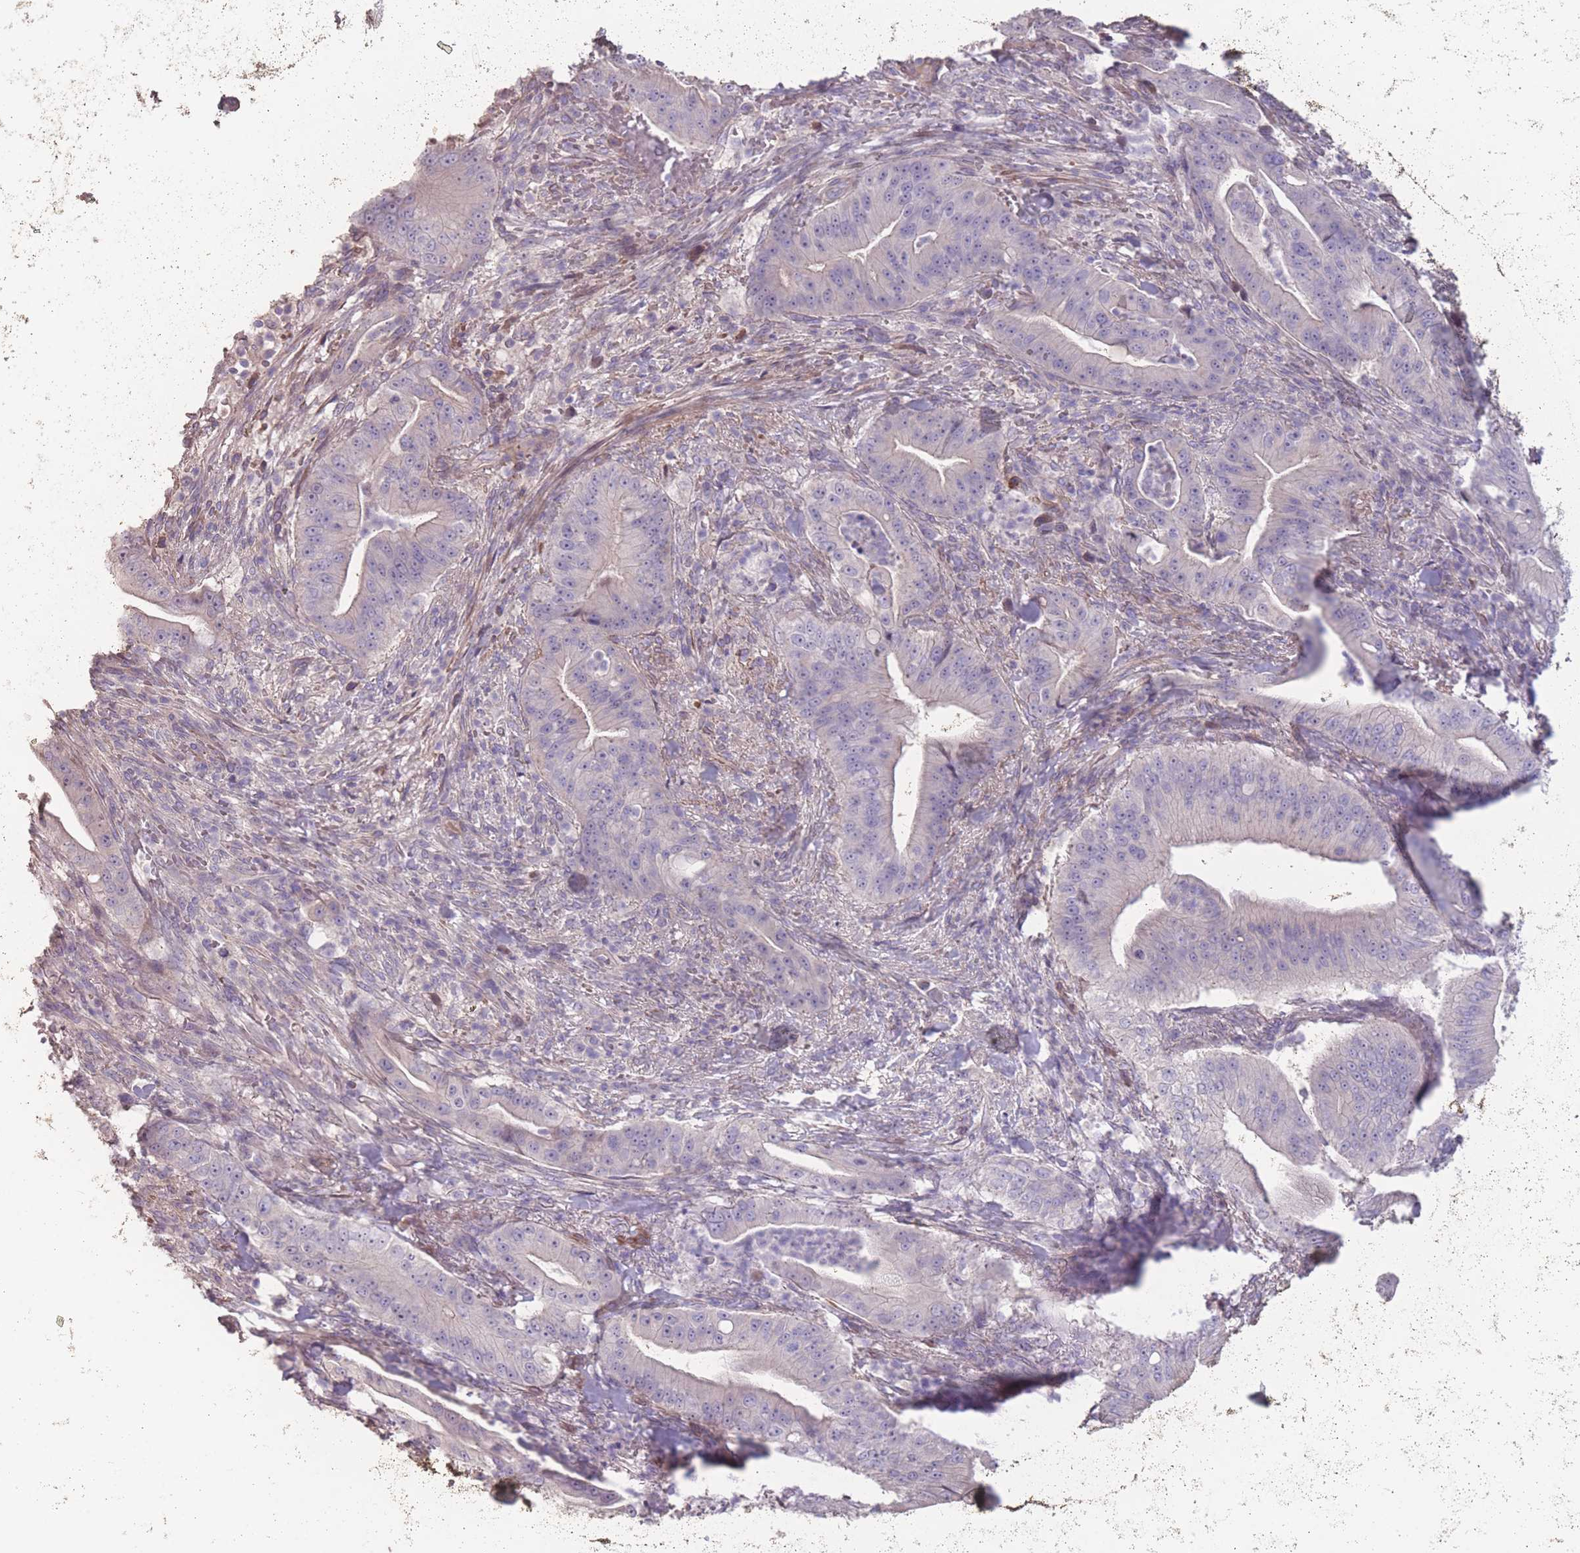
{"staining": {"intensity": "negative", "quantity": "none", "location": "none"}, "tissue": "pancreatic cancer", "cell_type": "Tumor cells", "image_type": "cancer", "snomed": [{"axis": "morphology", "description": "Adenocarcinoma, NOS"}, {"axis": "topography", "description": "Pancreas"}], "caption": "This is a photomicrograph of immunohistochemistry staining of adenocarcinoma (pancreatic), which shows no expression in tumor cells.", "gene": "RSPH10B", "patient": {"sex": "male", "age": 71}}